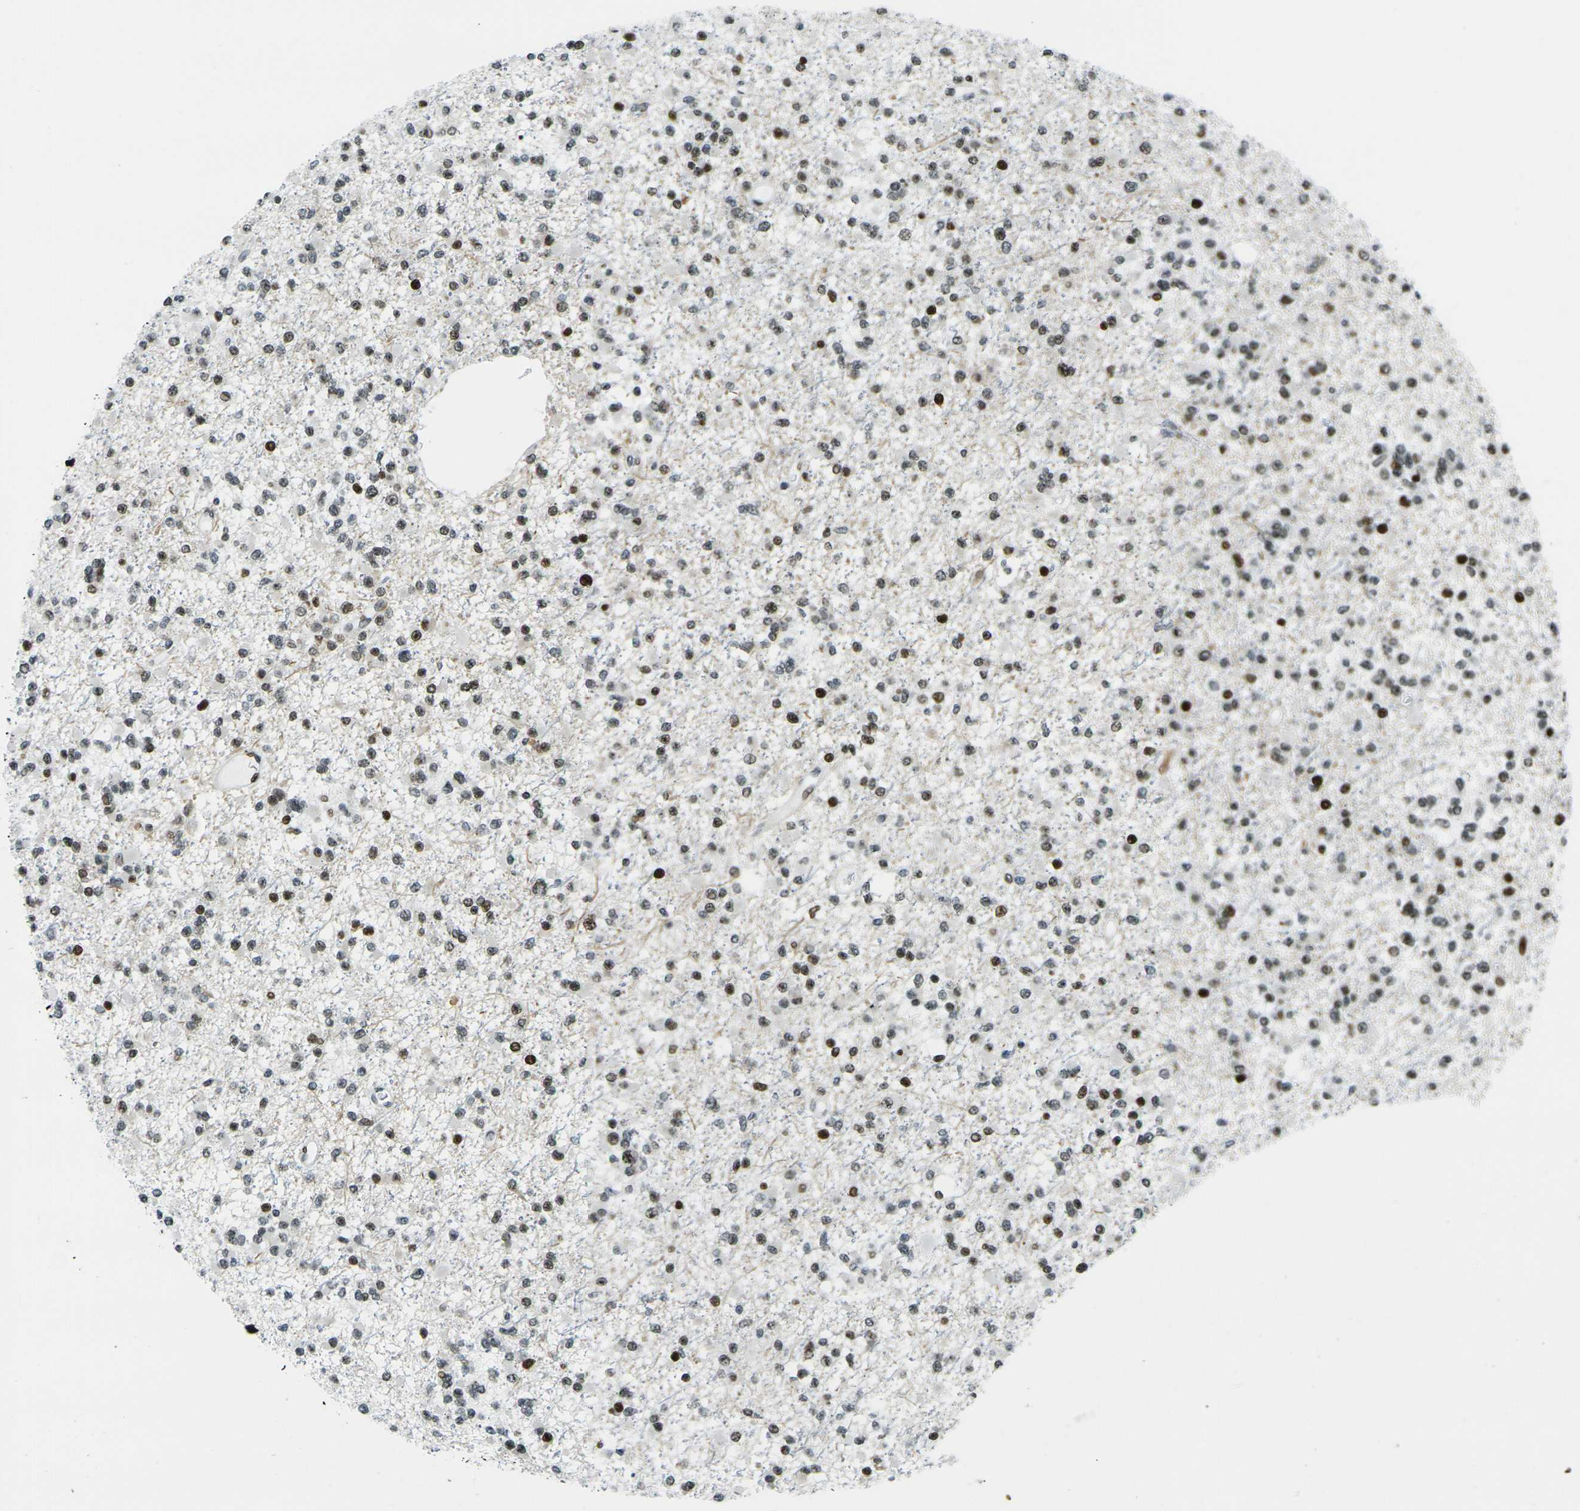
{"staining": {"intensity": "moderate", "quantity": ">75%", "location": "nuclear"}, "tissue": "glioma", "cell_type": "Tumor cells", "image_type": "cancer", "snomed": [{"axis": "morphology", "description": "Glioma, malignant, Low grade"}, {"axis": "topography", "description": "Brain"}], "caption": "Protein expression analysis of malignant glioma (low-grade) exhibits moderate nuclear positivity in about >75% of tumor cells.", "gene": "H3-3A", "patient": {"sex": "female", "age": 22}}